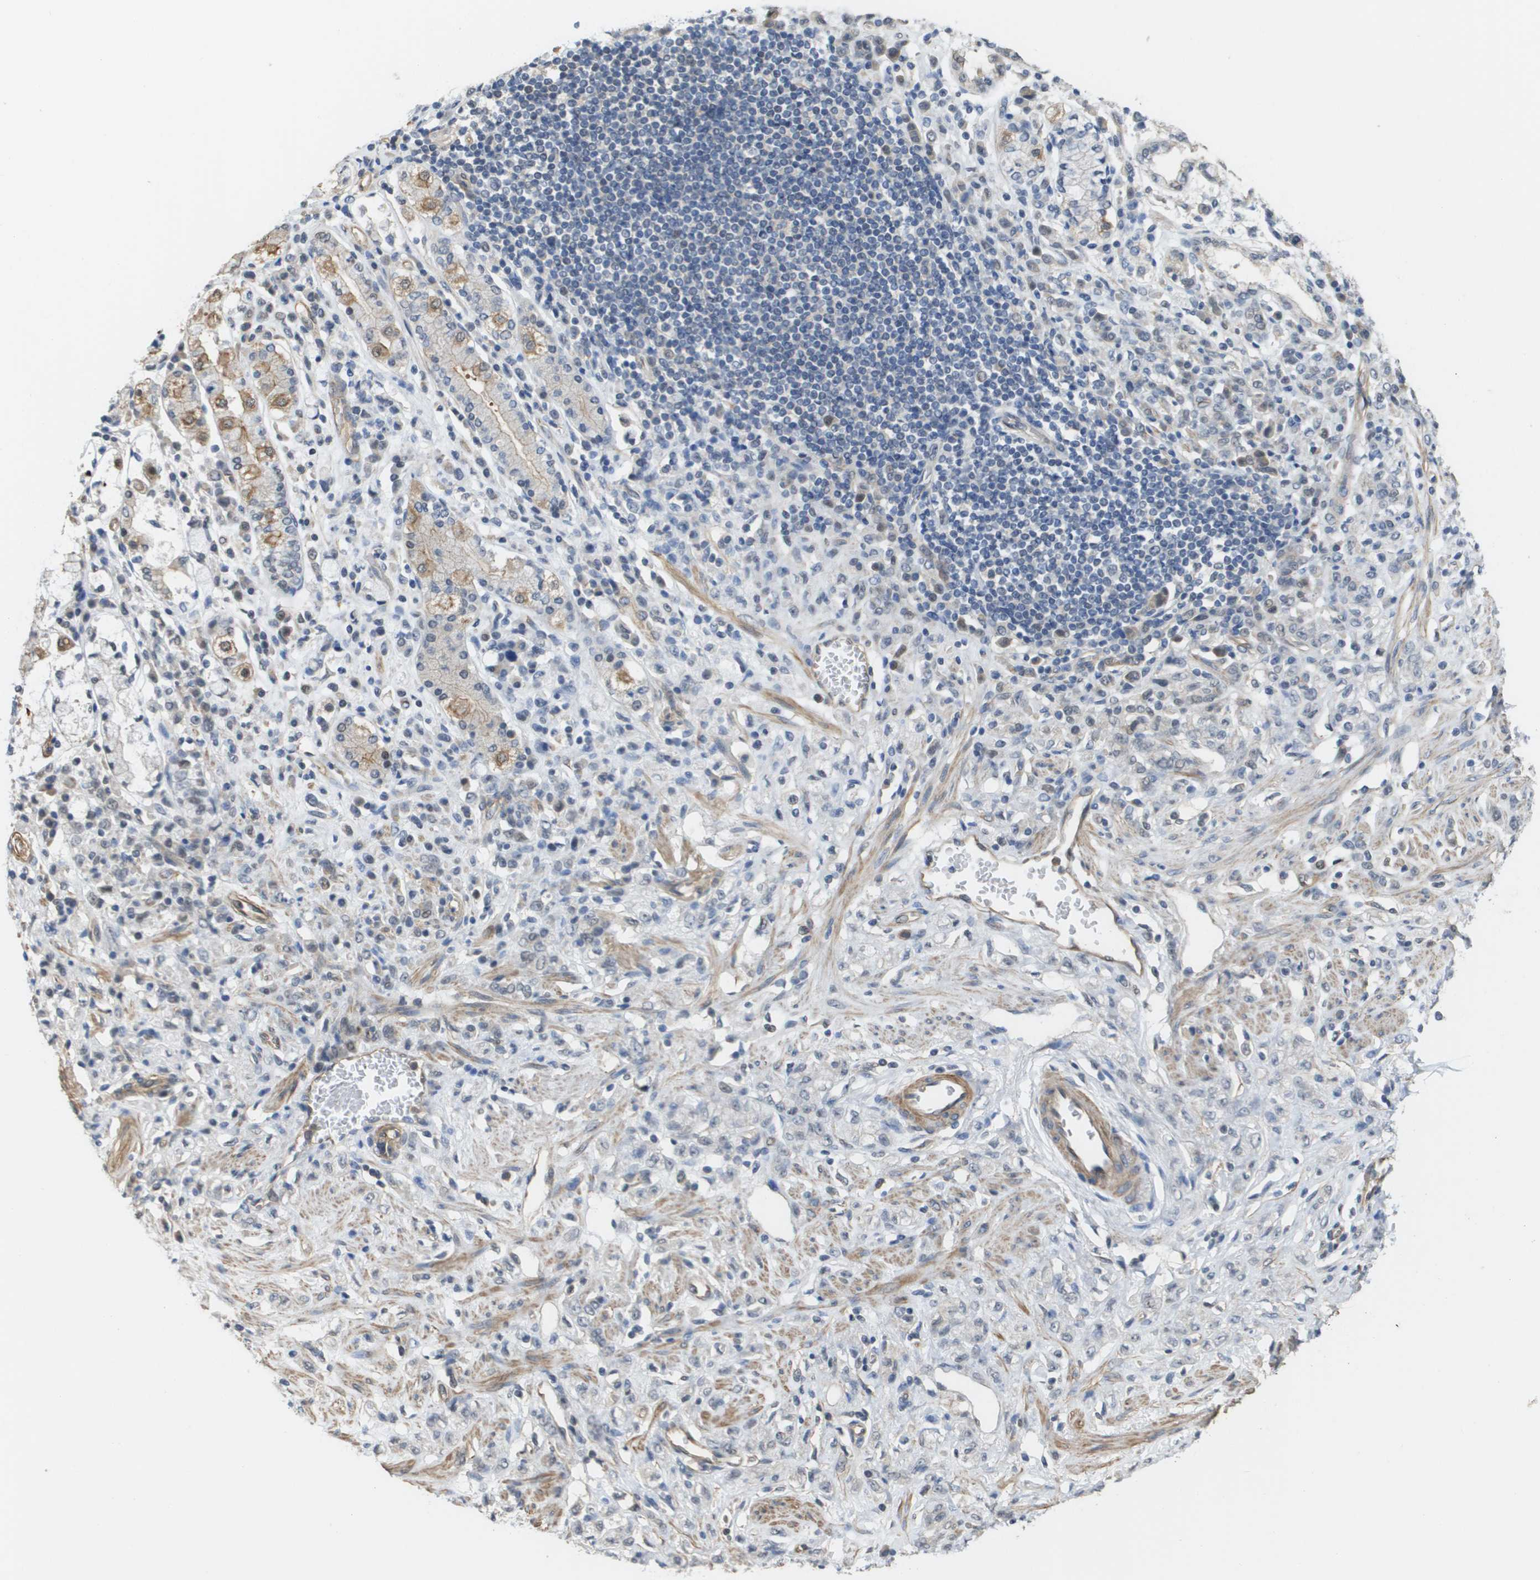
{"staining": {"intensity": "negative", "quantity": "none", "location": "none"}, "tissue": "stomach cancer", "cell_type": "Tumor cells", "image_type": "cancer", "snomed": [{"axis": "morphology", "description": "Normal tissue, NOS"}, {"axis": "morphology", "description": "Adenocarcinoma, NOS"}, {"axis": "topography", "description": "Stomach"}], "caption": "This photomicrograph is of adenocarcinoma (stomach) stained with IHC to label a protein in brown with the nuclei are counter-stained blue. There is no staining in tumor cells.", "gene": "RNF112", "patient": {"sex": "male", "age": 82}}